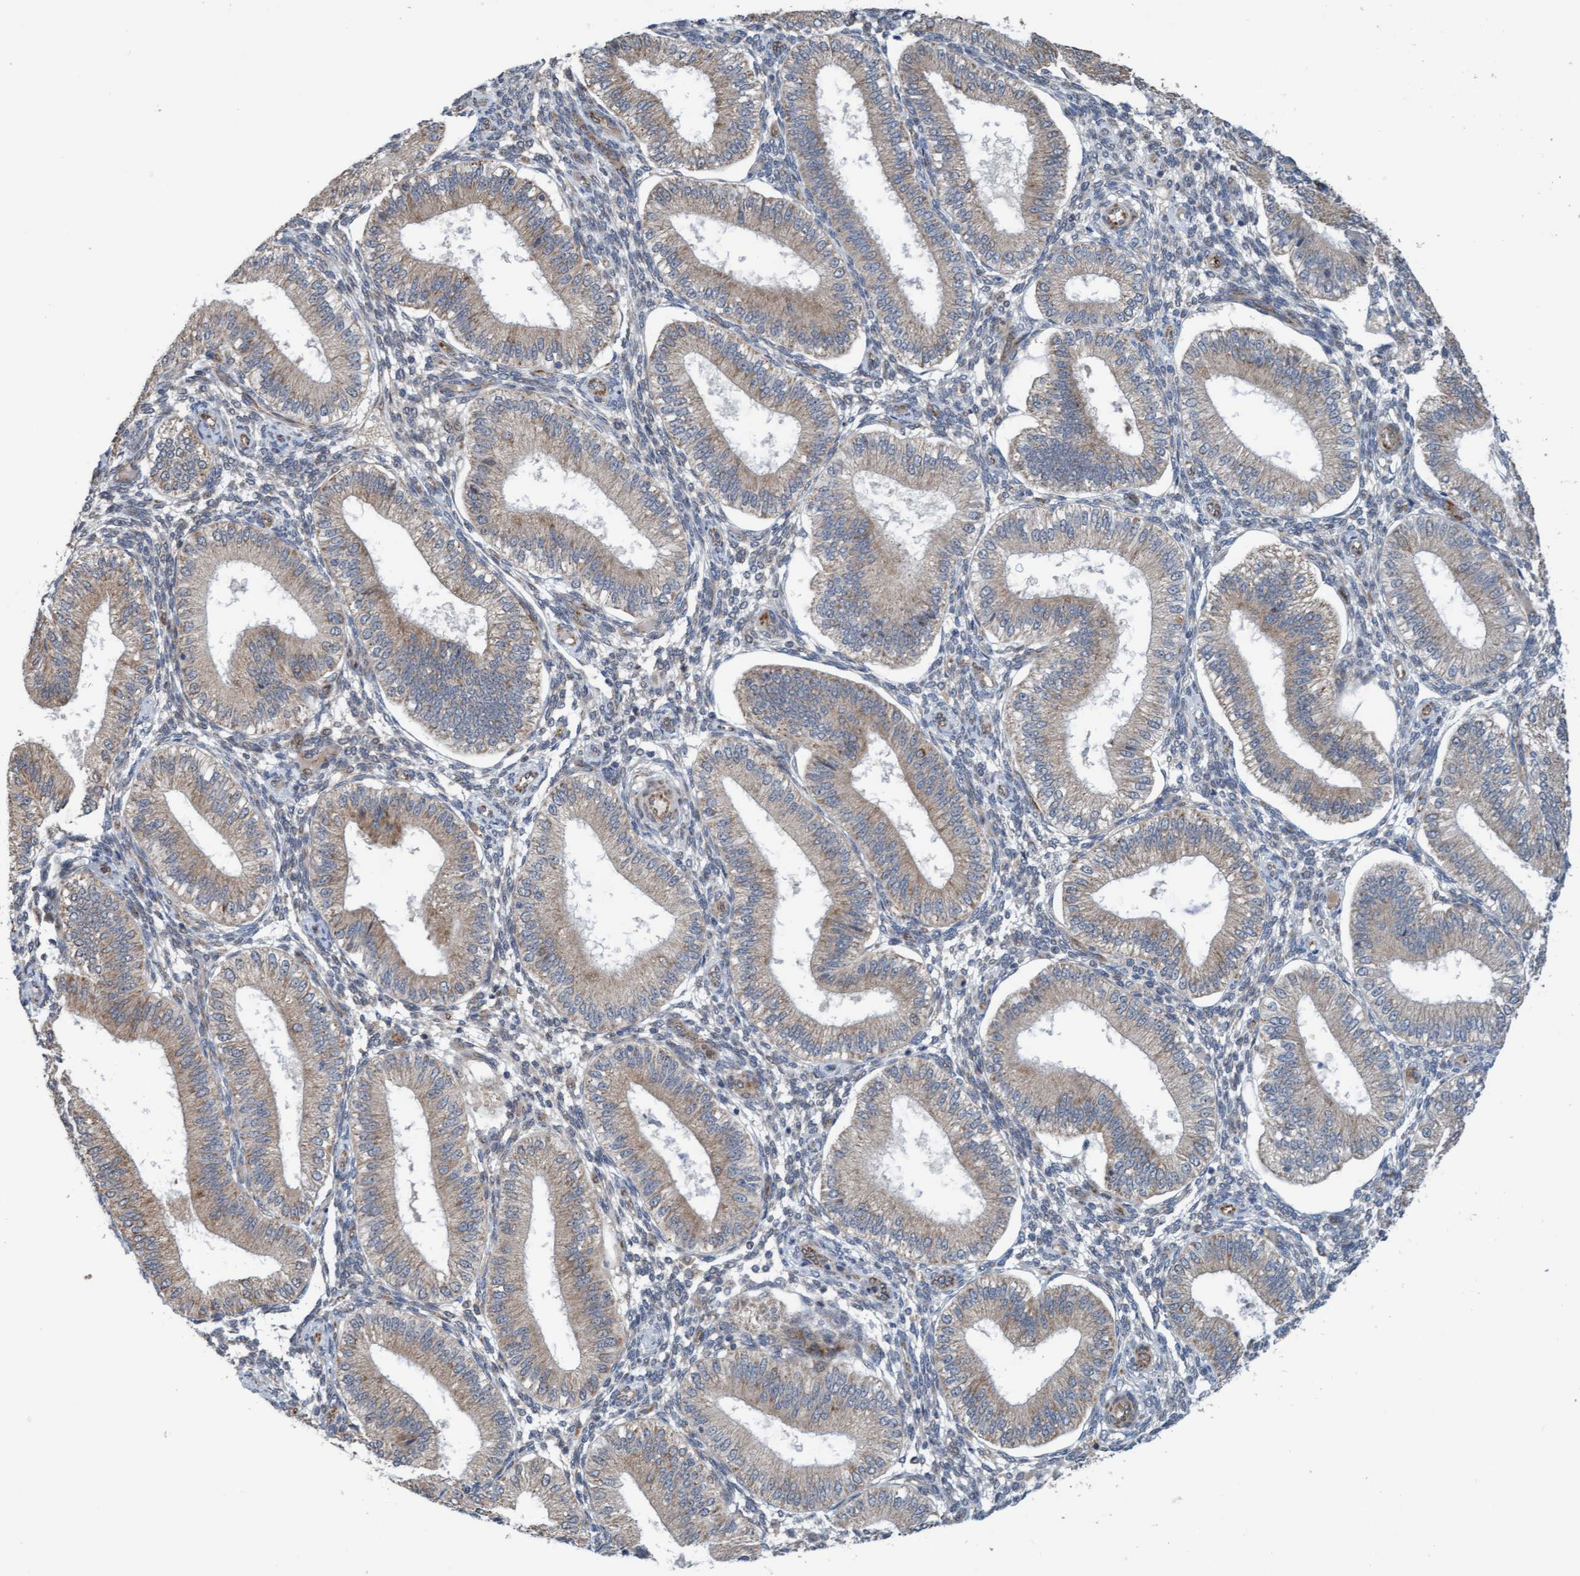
{"staining": {"intensity": "negative", "quantity": "none", "location": "none"}, "tissue": "endometrium", "cell_type": "Cells in endometrial stroma", "image_type": "normal", "snomed": [{"axis": "morphology", "description": "Normal tissue, NOS"}, {"axis": "topography", "description": "Endometrium"}], "caption": "Cells in endometrial stroma show no significant protein expression in unremarkable endometrium. The staining is performed using DAB brown chromogen with nuclei counter-stained in using hematoxylin.", "gene": "ZNF566", "patient": {"sex": "female", "age": 39}}